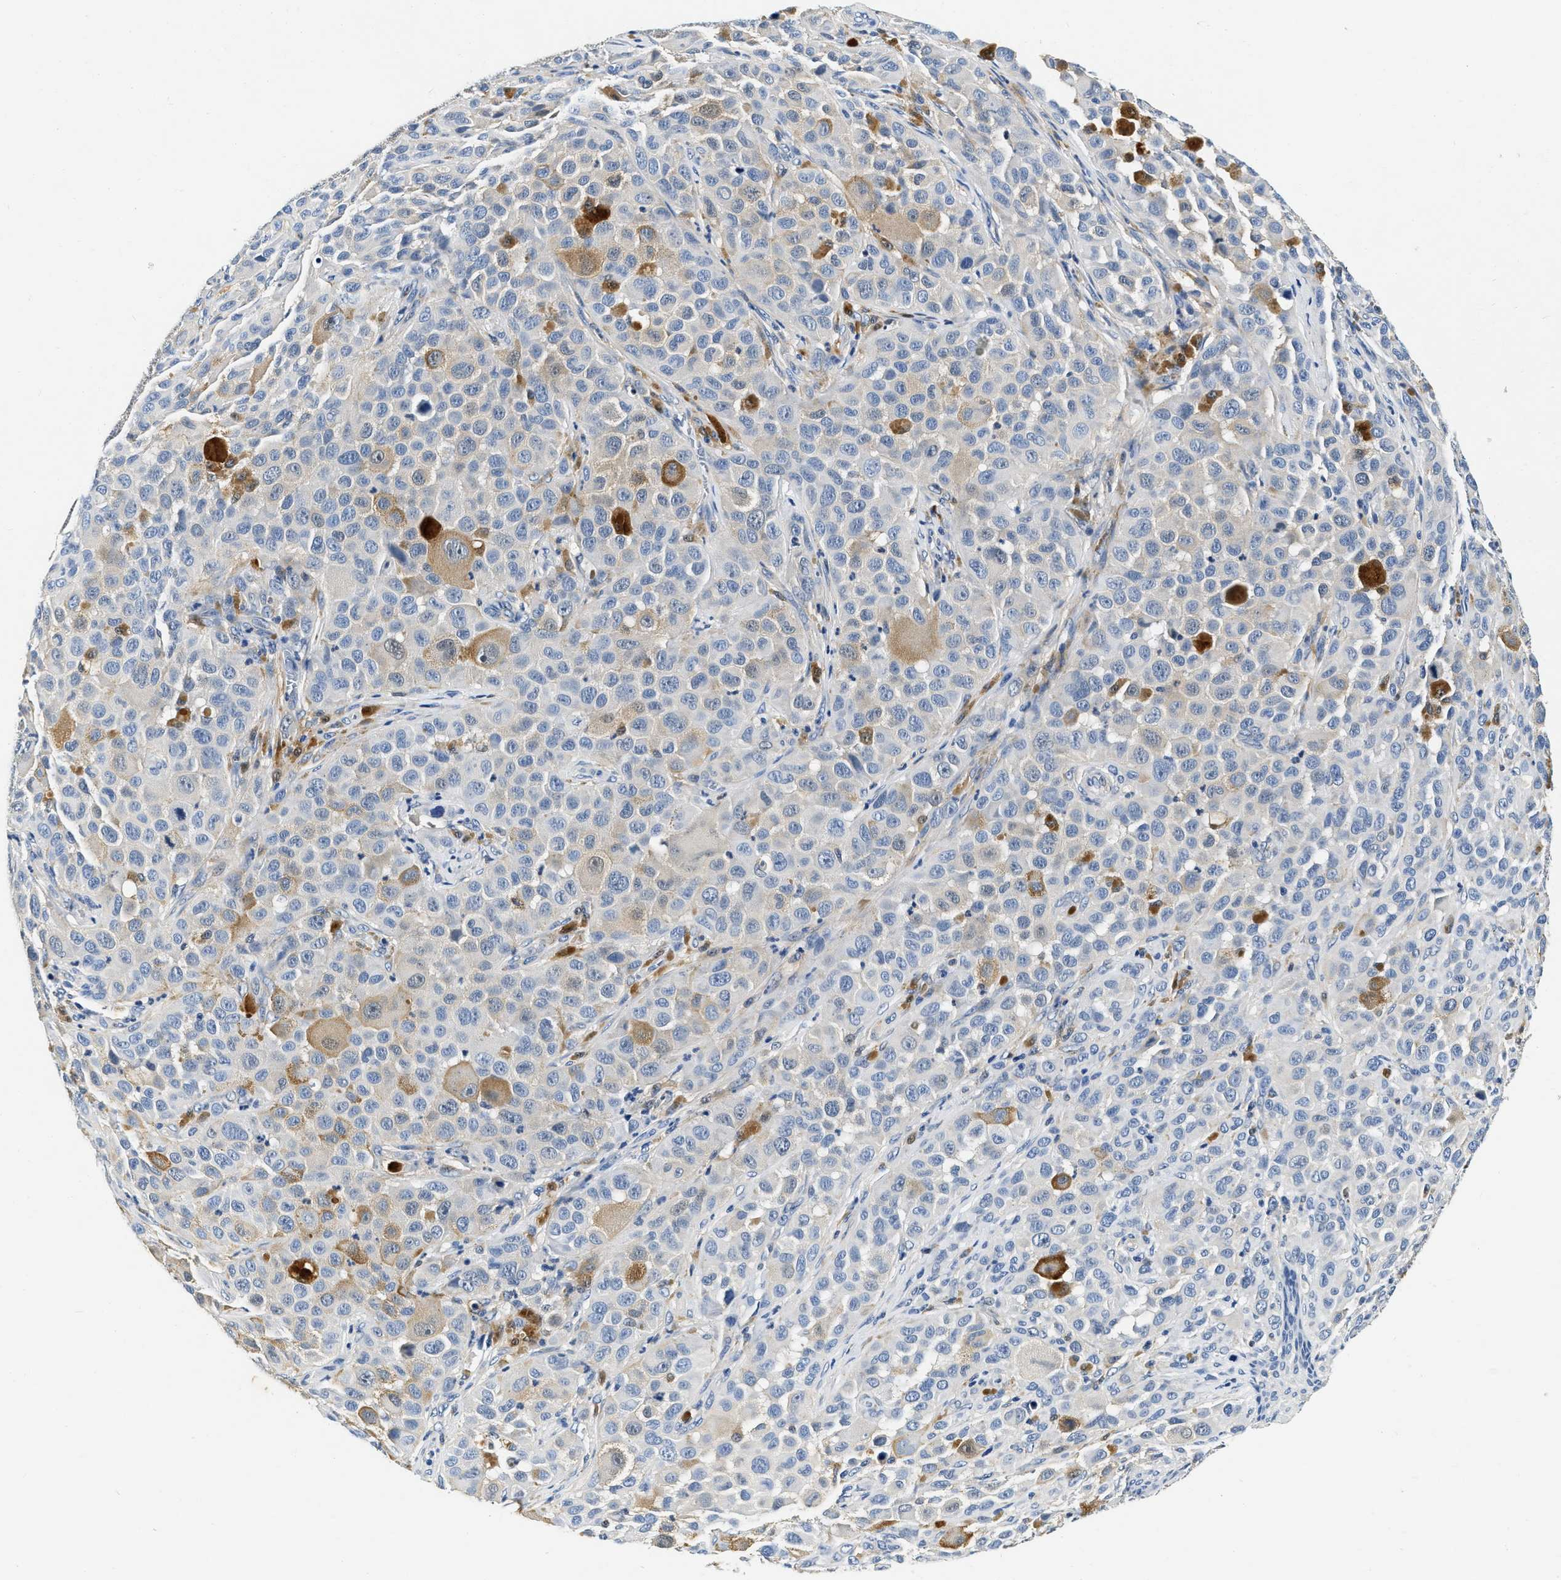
{"staining": {"intensity": "negative", "quantity": "none", "location": "none"}, "tissue": "melanoma", "cell_type": "Tumor cells", "image_type": "cancer", "snomed": [{"axis": "morphology", "description": "Malignant melanoma, NOS"}, {"axis": "topography", "description": "Skin"}], "caption": "Image shows no significant protein expression in tumor cells of malignant melanoma.", "gene": "EIF2AK2", "patient": {"sex": "male", "age": 96}}